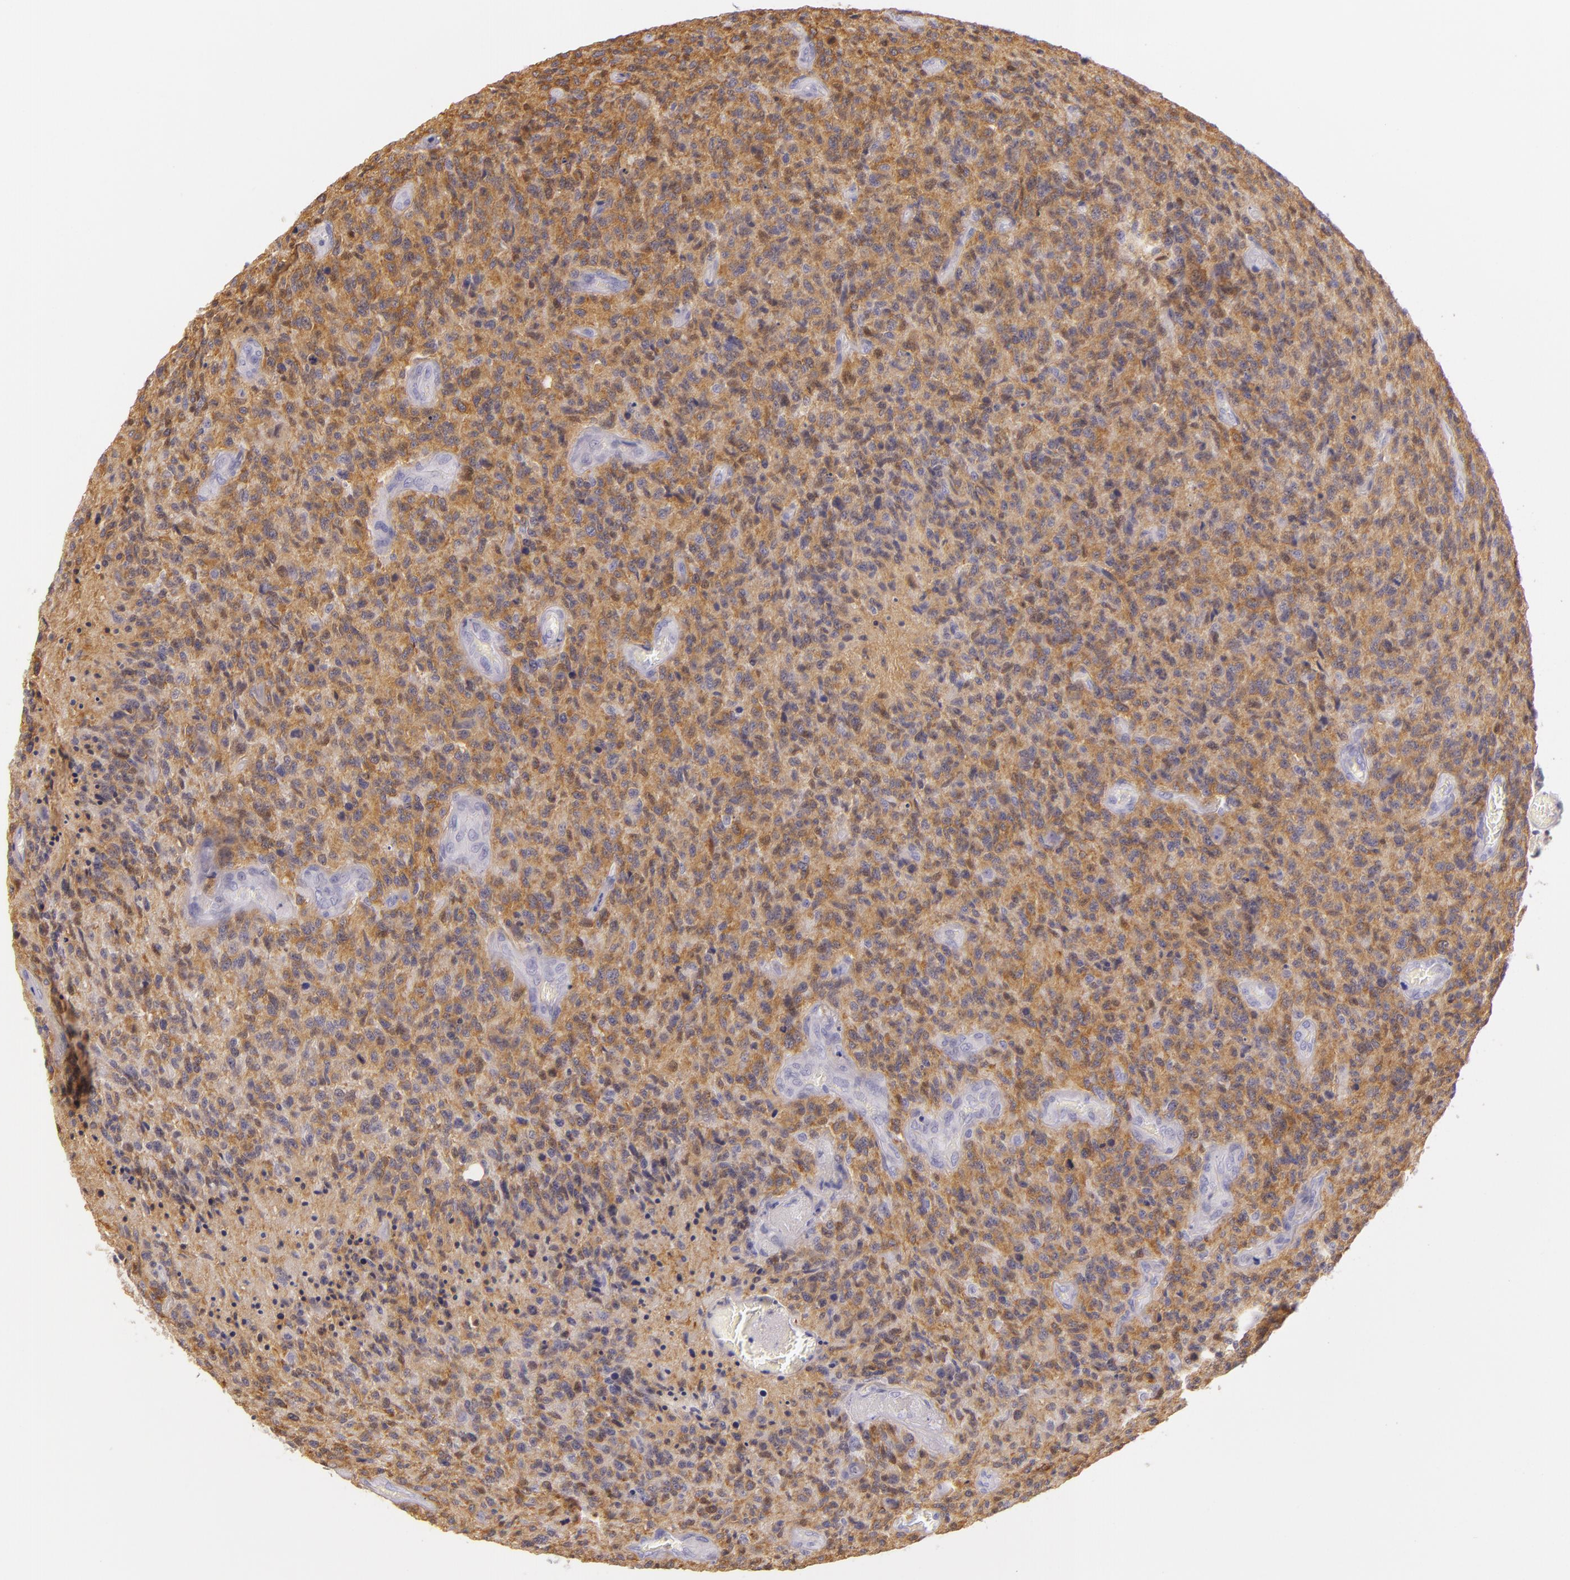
{"staining": {"intensity": "moderate", "quantity": "25%-75%", "location": "cytoplasmic/membranous"}, "tissue": "glioma", "cell_type": "Tumor cells", "image_type": "cancer", "snomed": [{"axis": "morphology", "description": "Glioma, malignant, High grade"}, {"axis": "topography", "description": "Brain"}], "caption": "DAB (3,3'-diaminobenzidine) immunohistochemical staining of malignant high-grade glioma displays moderate cytoplasmic/membranous protein expression in approximately 25%-75% of tumor cells.", "gene": "CBS", "patient": {"sex": "male", "age": 36}}